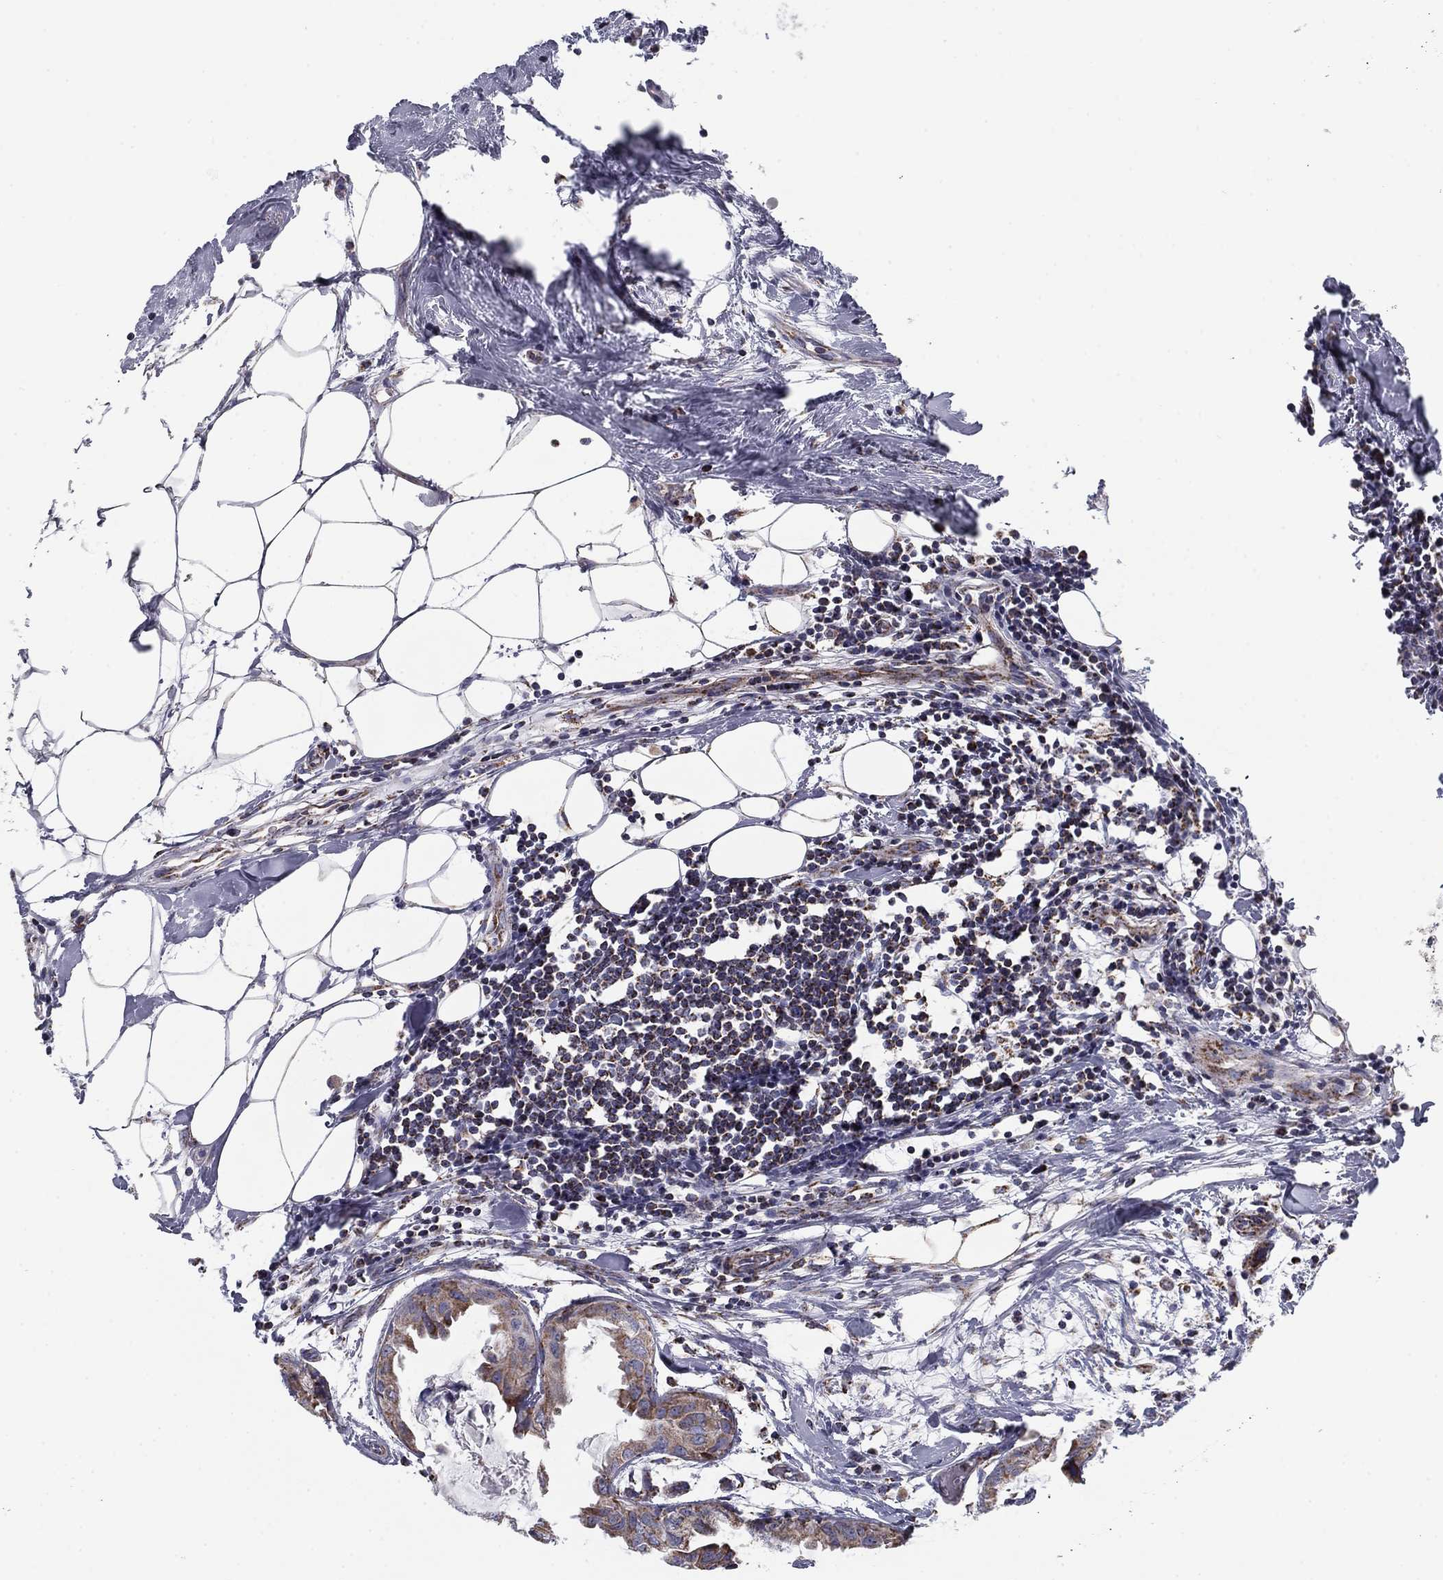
{"staining": {"intensity": "moderate", "quantity": "25%-75%", "location": "cytoplasmic/membranous"}, "tissue": "breast cancer", "cell_type": "Tumor cells", "image_type": "cancer", "snomed": [{"axis": "morphology", "description": "Normal tissue, NOS"}, {"axis": "morphology", "description": "Duct carcinoma"}, {"axis": "topography", "description": "Breast"}], "caption": "Breast cancer (intraductal carcinoma) tissue demonstrates moderate cytoplasmic/membranous expression in approximately 25%-75% of tumor cells", "gene": "NDUFV1", "patient": {"sex": "female", "age": 40}}